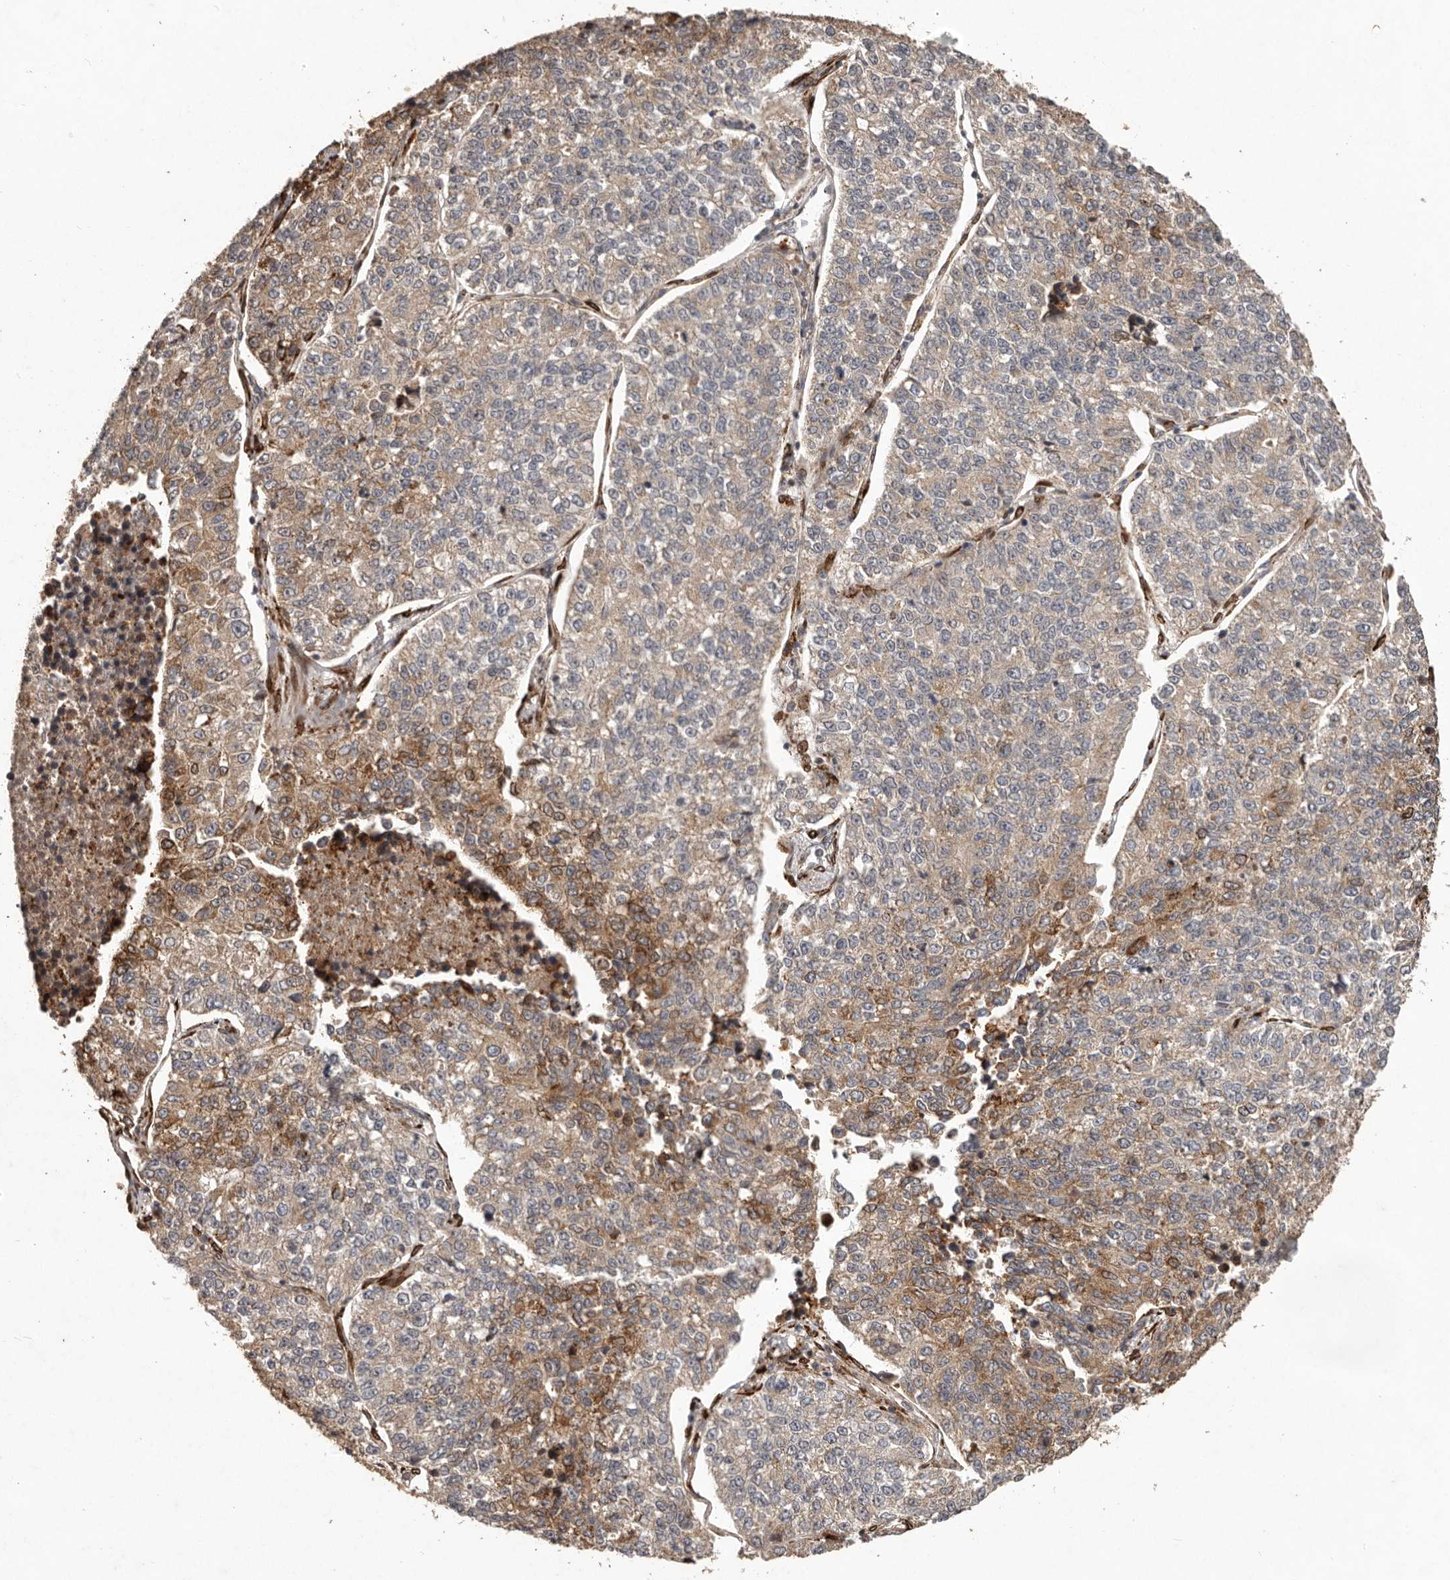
{"staining": {"intensity": "moderate", "quantity": "25%-75%", "location": "cytoplasmic/membranous"}, "tissue": "lung cancer", "cell_type": "Tumor cells", "image_type": "cancer", "snomed": [{"axis": "morphology", "description": "Adenocarcinoma, NOS"}, {"axis": "topography", "description": "Lung"}], "caption": "IHC (DAB) staining of adenocarcinoma (lung) reveals moderate cytoplasmic/membranous protein staining in approximately 25%-75% of tumor cells. The protein of interest is shown in brown color, while the nuclei are stained blue.", "gene": "PLOD2", "patient": {"sex": "male", "age": 49}}